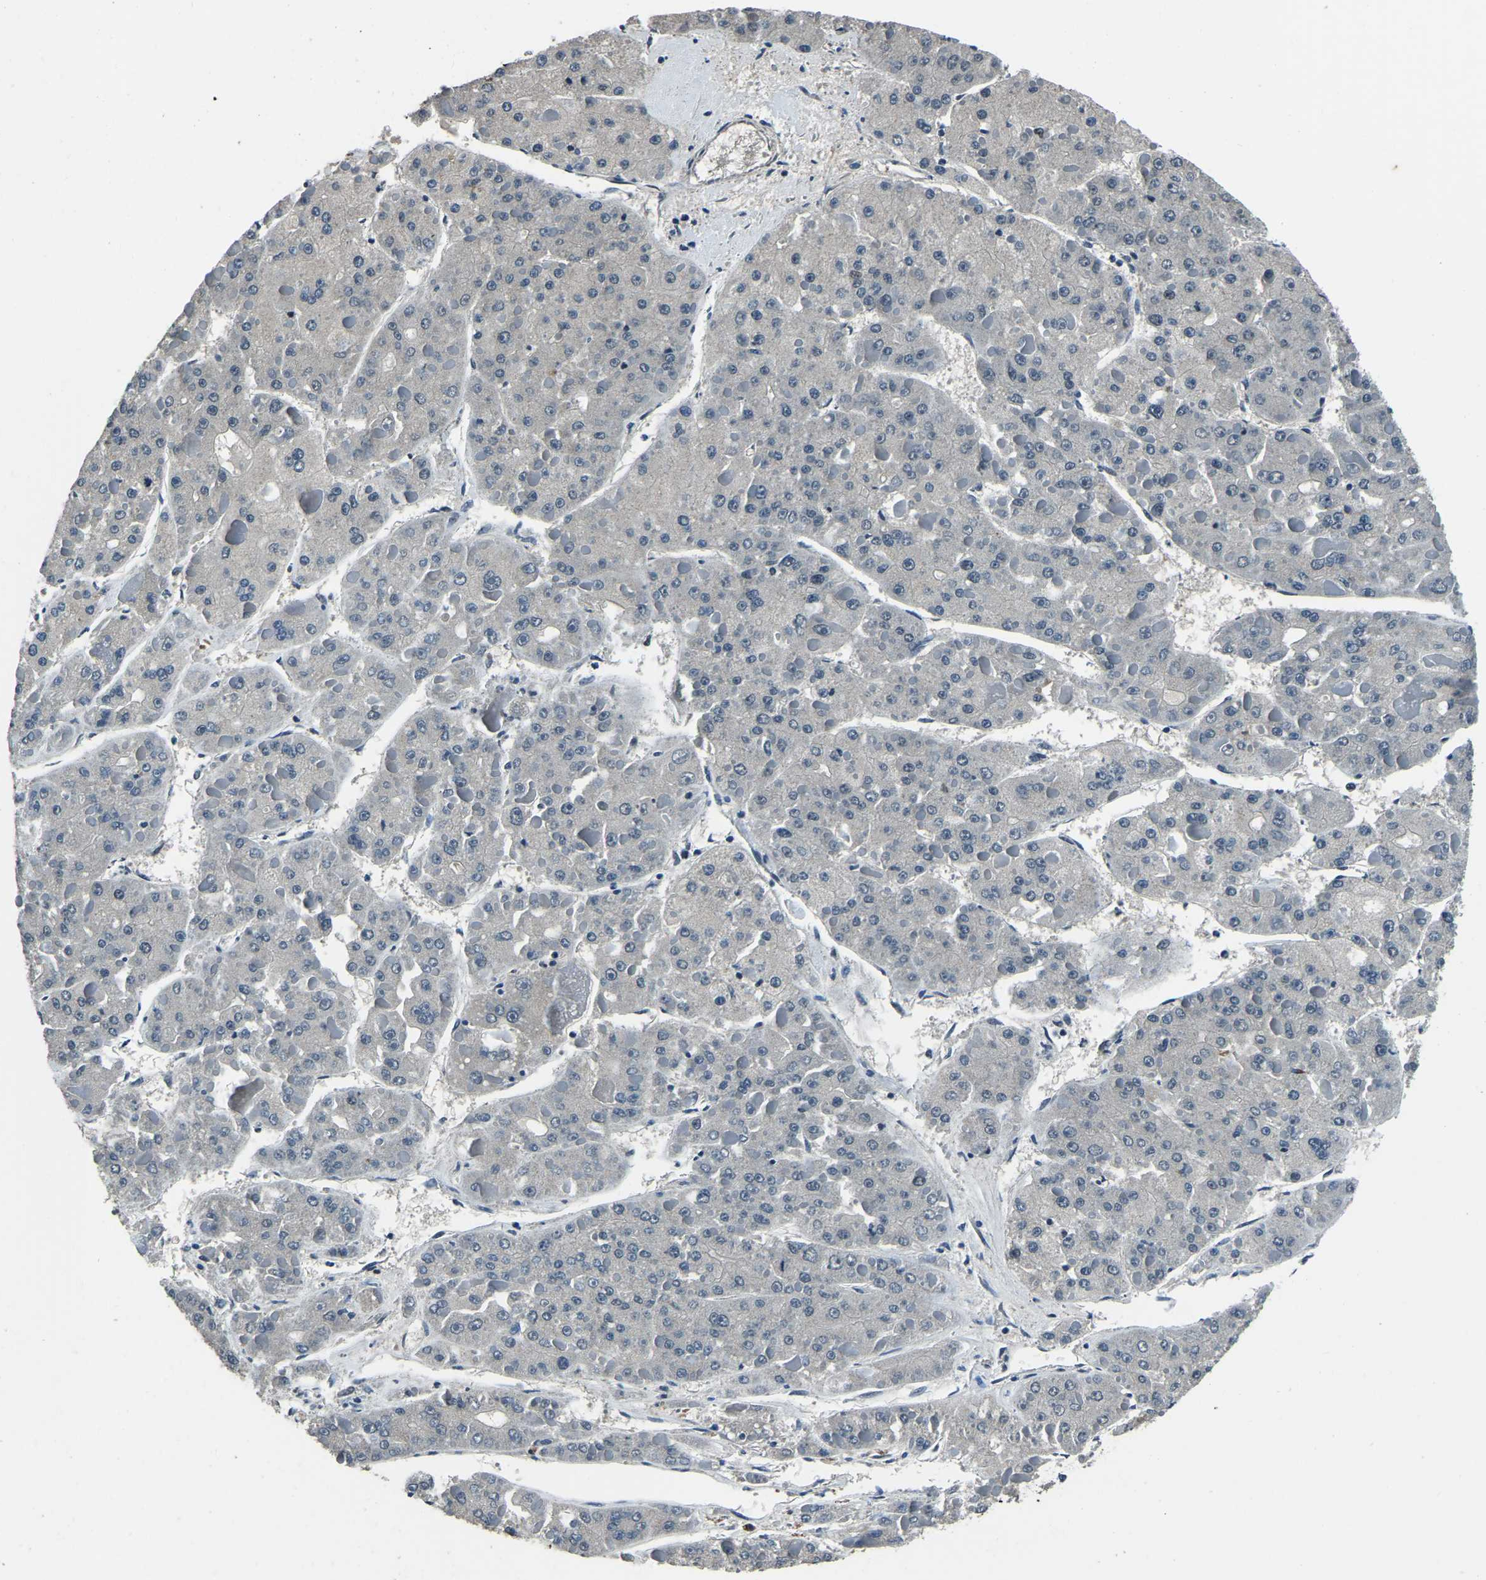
{"staining": {"intensity": "negative", "quantity": "none", "location": "none"}, "tissue": "liver cancer", "cell_type": "Tumor cells", "image_type": "cancer", "snomed": [{"axis": "morphology", "description": "Carcinoma, Hepatocellular, NOS"}, {"axis": "topography", "description": "Liver"}], "caption": "The histopathology image displays no significant positivity in tumor cells of hepatocellular carcinoma (liver).", "gene": "ANKIB1", "patient": {"sex": "female", "age": 73}}